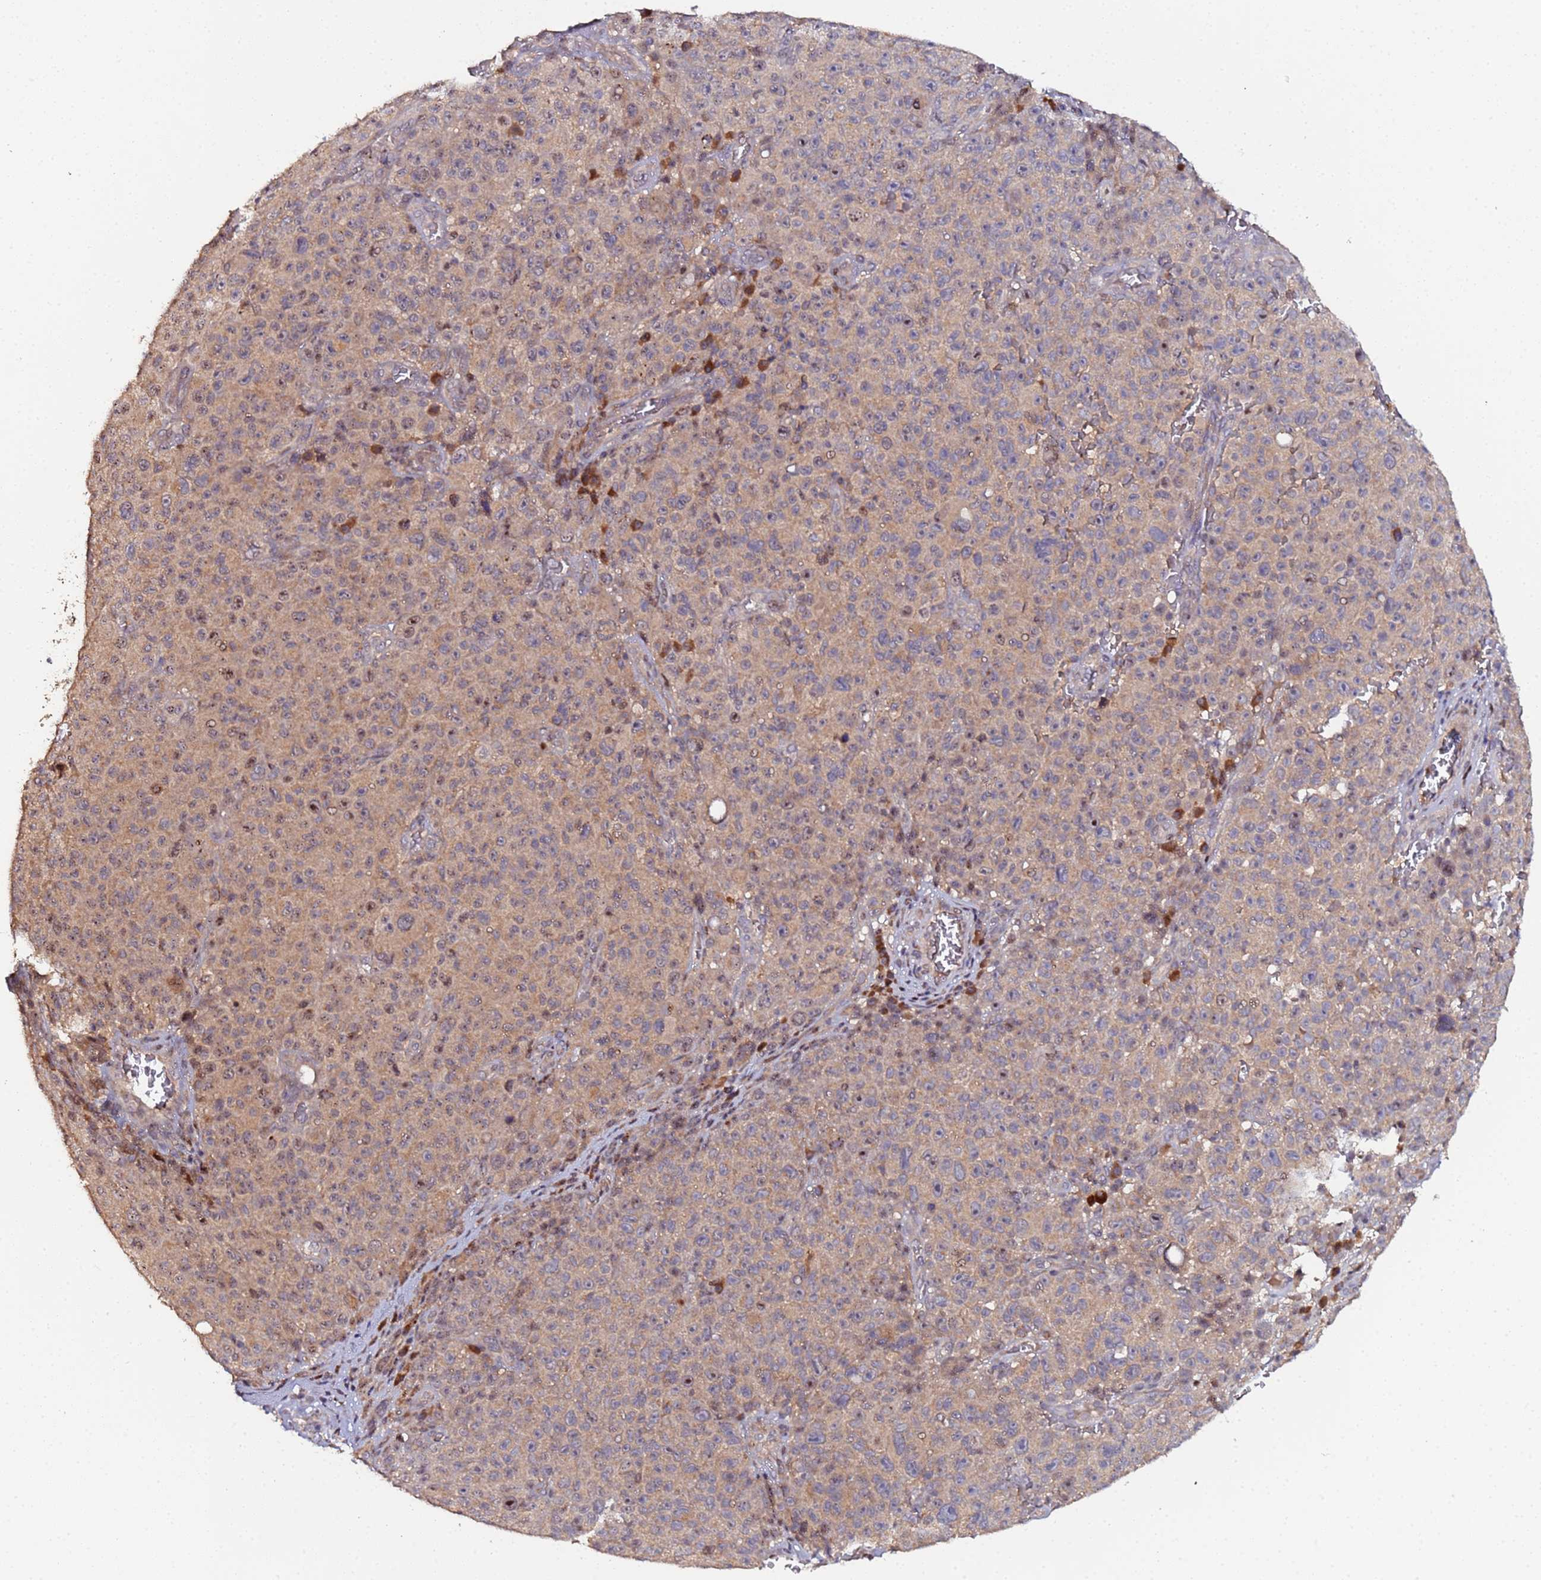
{"staining": {"intensity": "moderate", "quantity": ">75%", "location": "cytoplasmic/membranous,nuclear"}, "tissue": "melanoma", "cell_type": "Tumor cells", "image_type": "cancer", "snomed": [{"axis": "morphology", "description": "Malignant melanoma, NOS"}, {"axis": "topography", "description": "Skin"}], "caption": "There is medium levels of moderate cytoplasmic/membranous and nuclear positivity in tumor cells of malignant melanoma, as demonstrated by immunohistochemical staining (brown color).", "gene": "OSER1", "patient": {"sex": "female", "age": 82}}